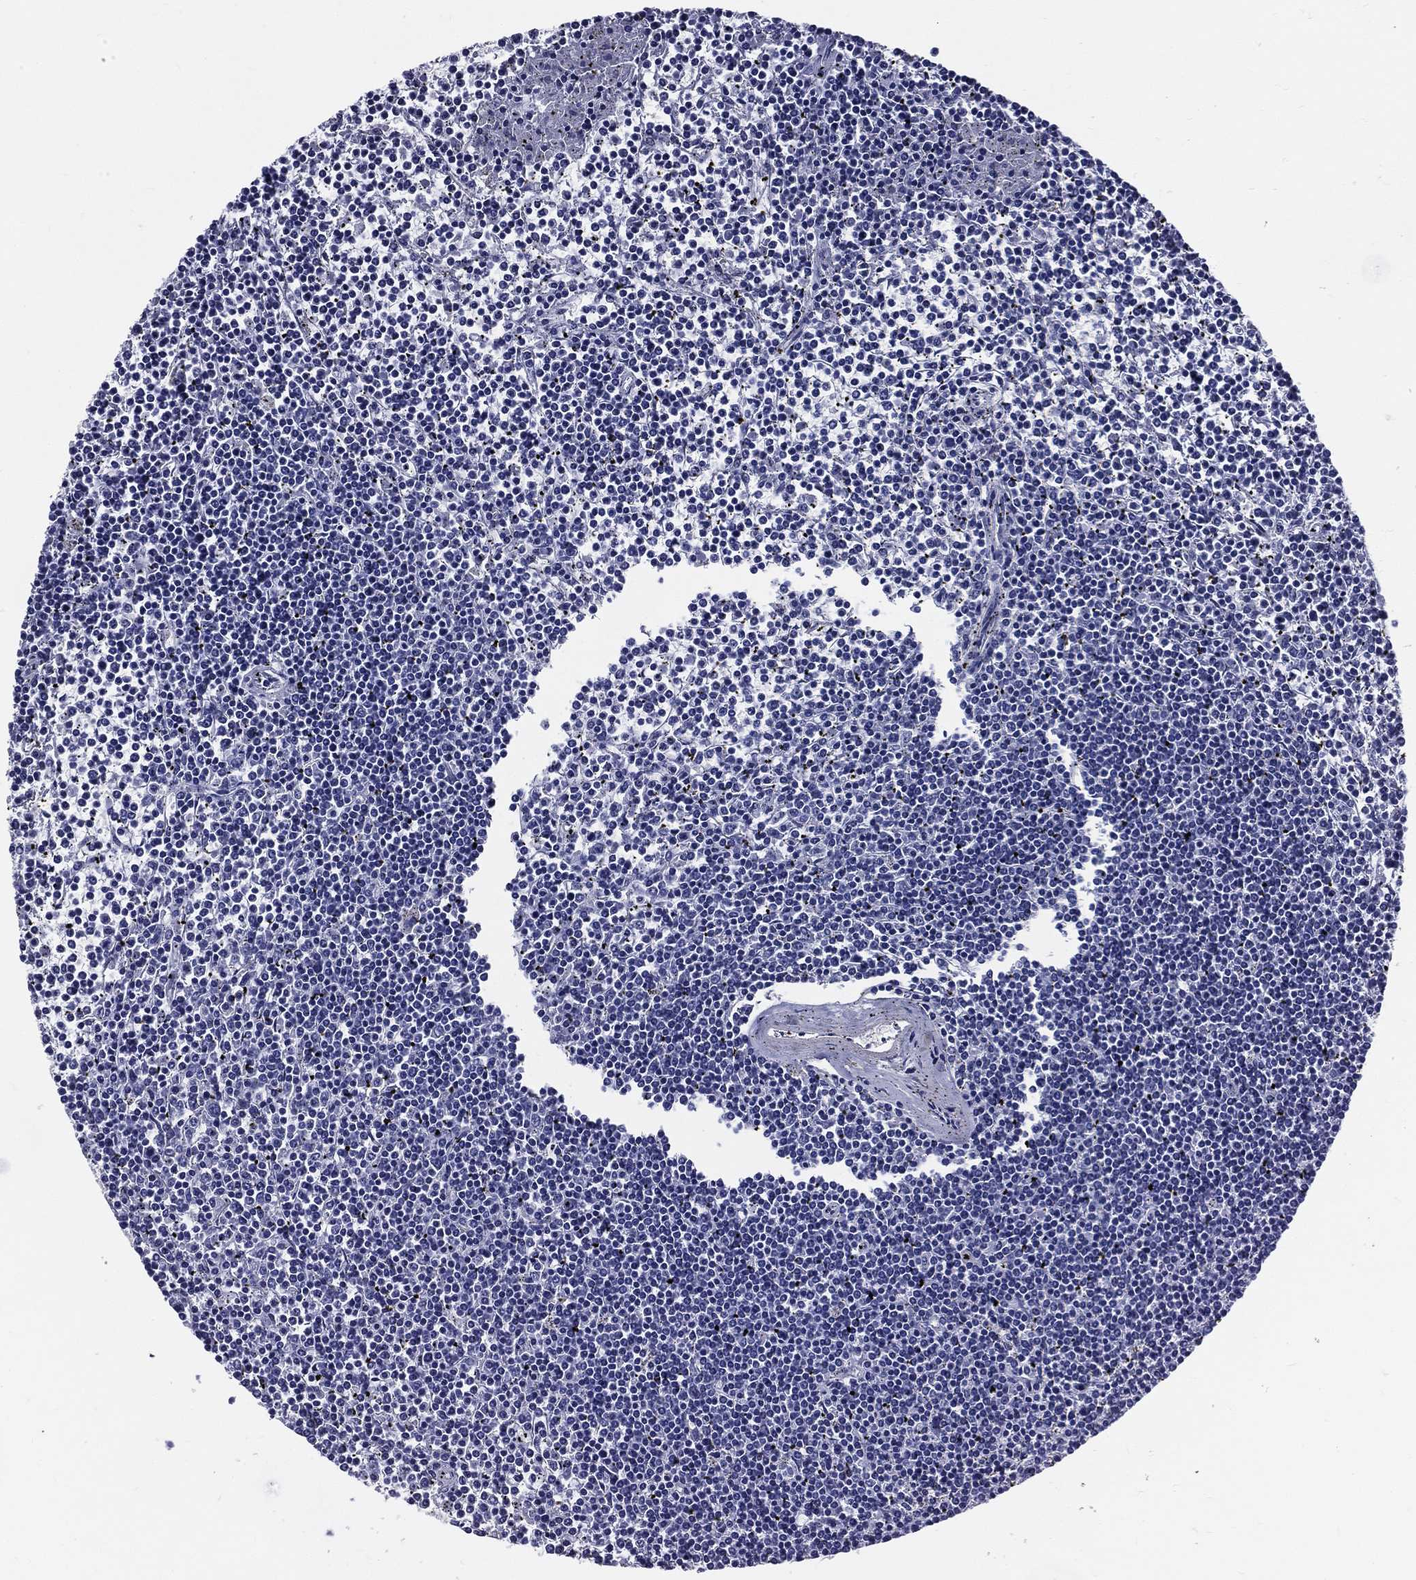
{"staining": {"intensity": "negative", "quantity": "none", "location": "none"}, "tissue": "lymphoma", "cell_type": "Tumor cells", "image_type": "cancer", "snomed": [{"axis": "morphology", "description": "Malignant lymphoma, non-Hodgkin's type, Low grade"}, {"axis": "topography", "description": "Spleen"}], "caption": "Low-grade malignant lymphoma, non-Hodgkin's type was stained to show a protein in brown. There is no significant expression in tumor cells.", "gene": "DPYS", "patient": {"sex": "female", "age": 19}}